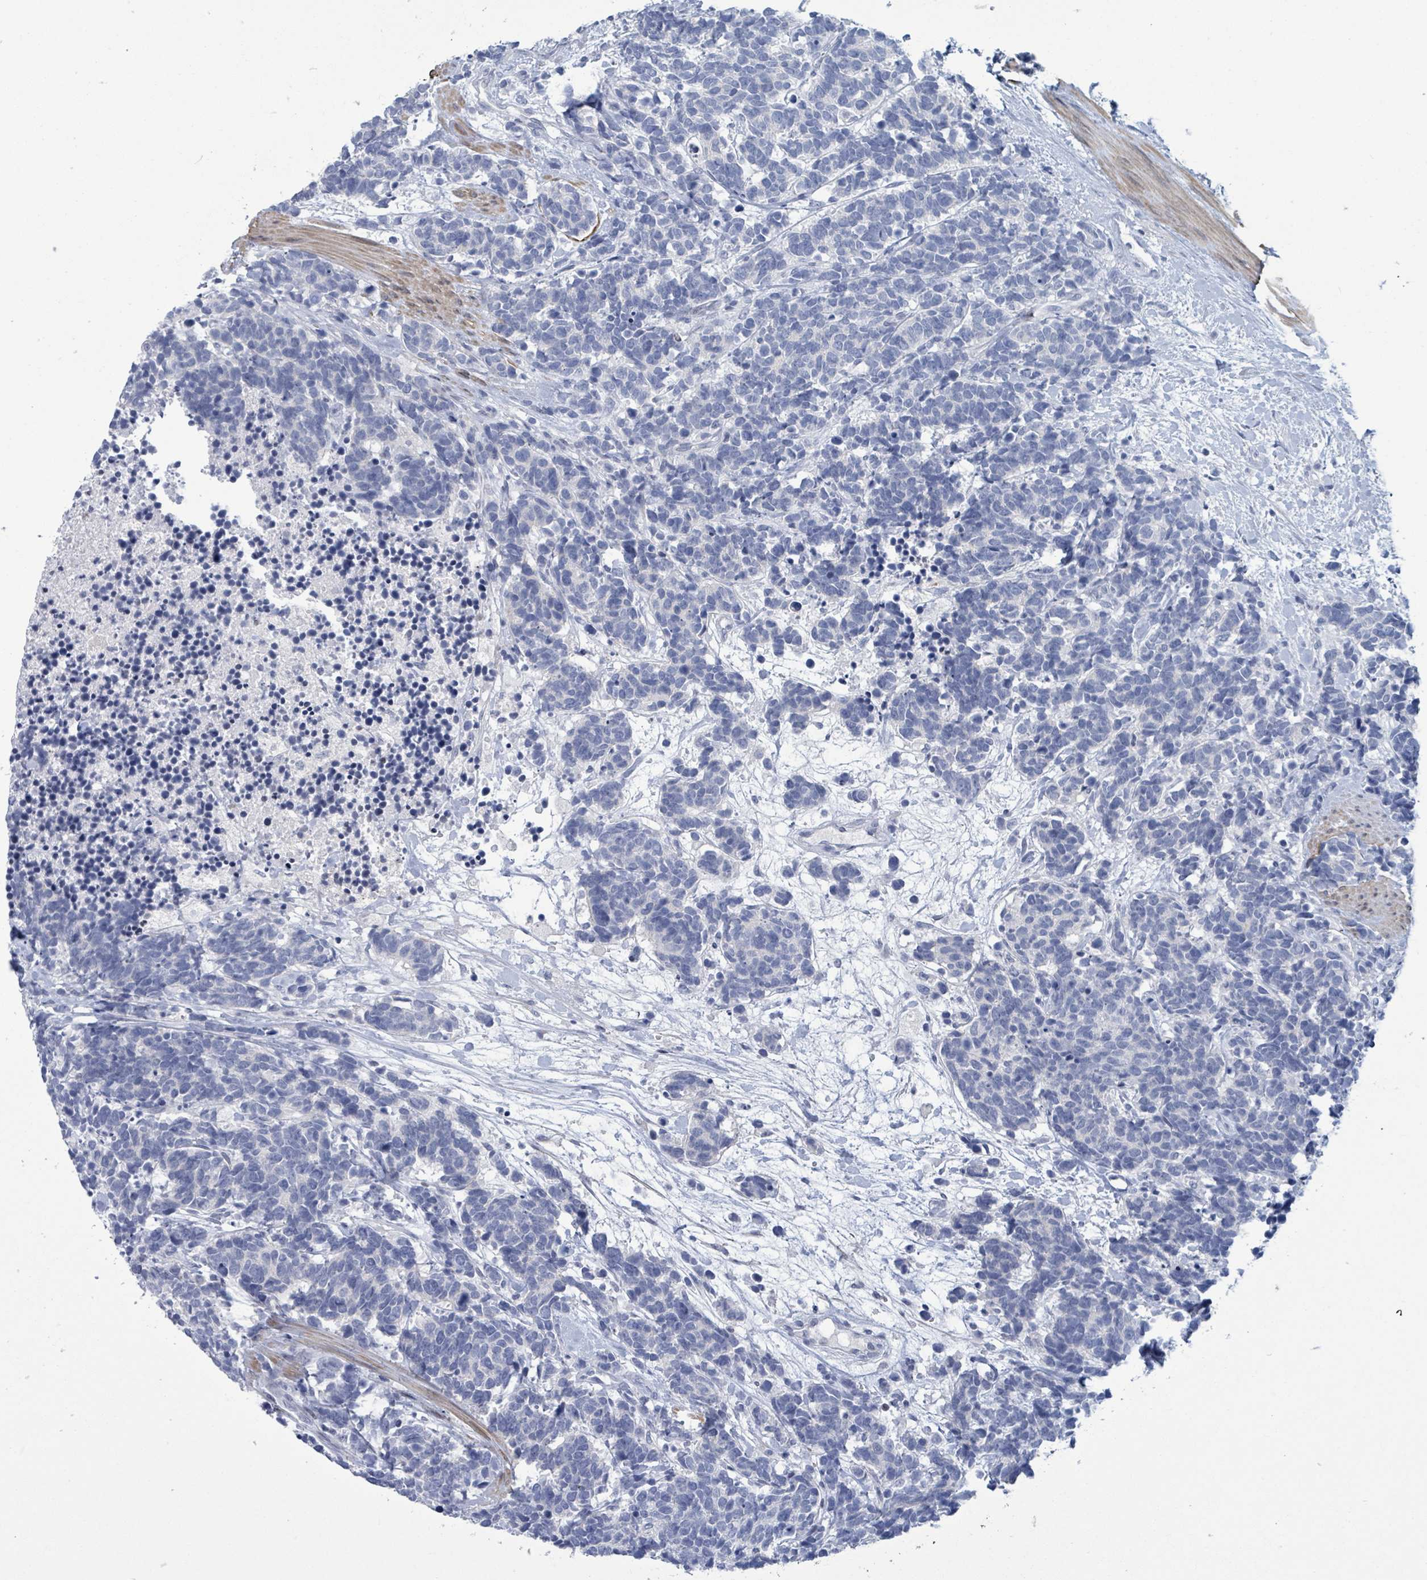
{"staining": {"intensity": "negative", "quantity": "none", "location": "none"}, "tissue": "carcinoid", "cell_type": "Tumor cells", "image_type": "cancer", "snomed": [{"axis": "morphology", "description": "Carcinoma, NOS"}, {"axis": "morphology", "description": "Carcinoid, malignant, NOS"}, {"axis": "topography", "description": "Prostate"}], "caption": "Carcinoid was stained to show a protein in brown. There is no significant positivity in tumor cells.", "gene": "NTN3", "patient": {"sex": "male", "age": 57}}